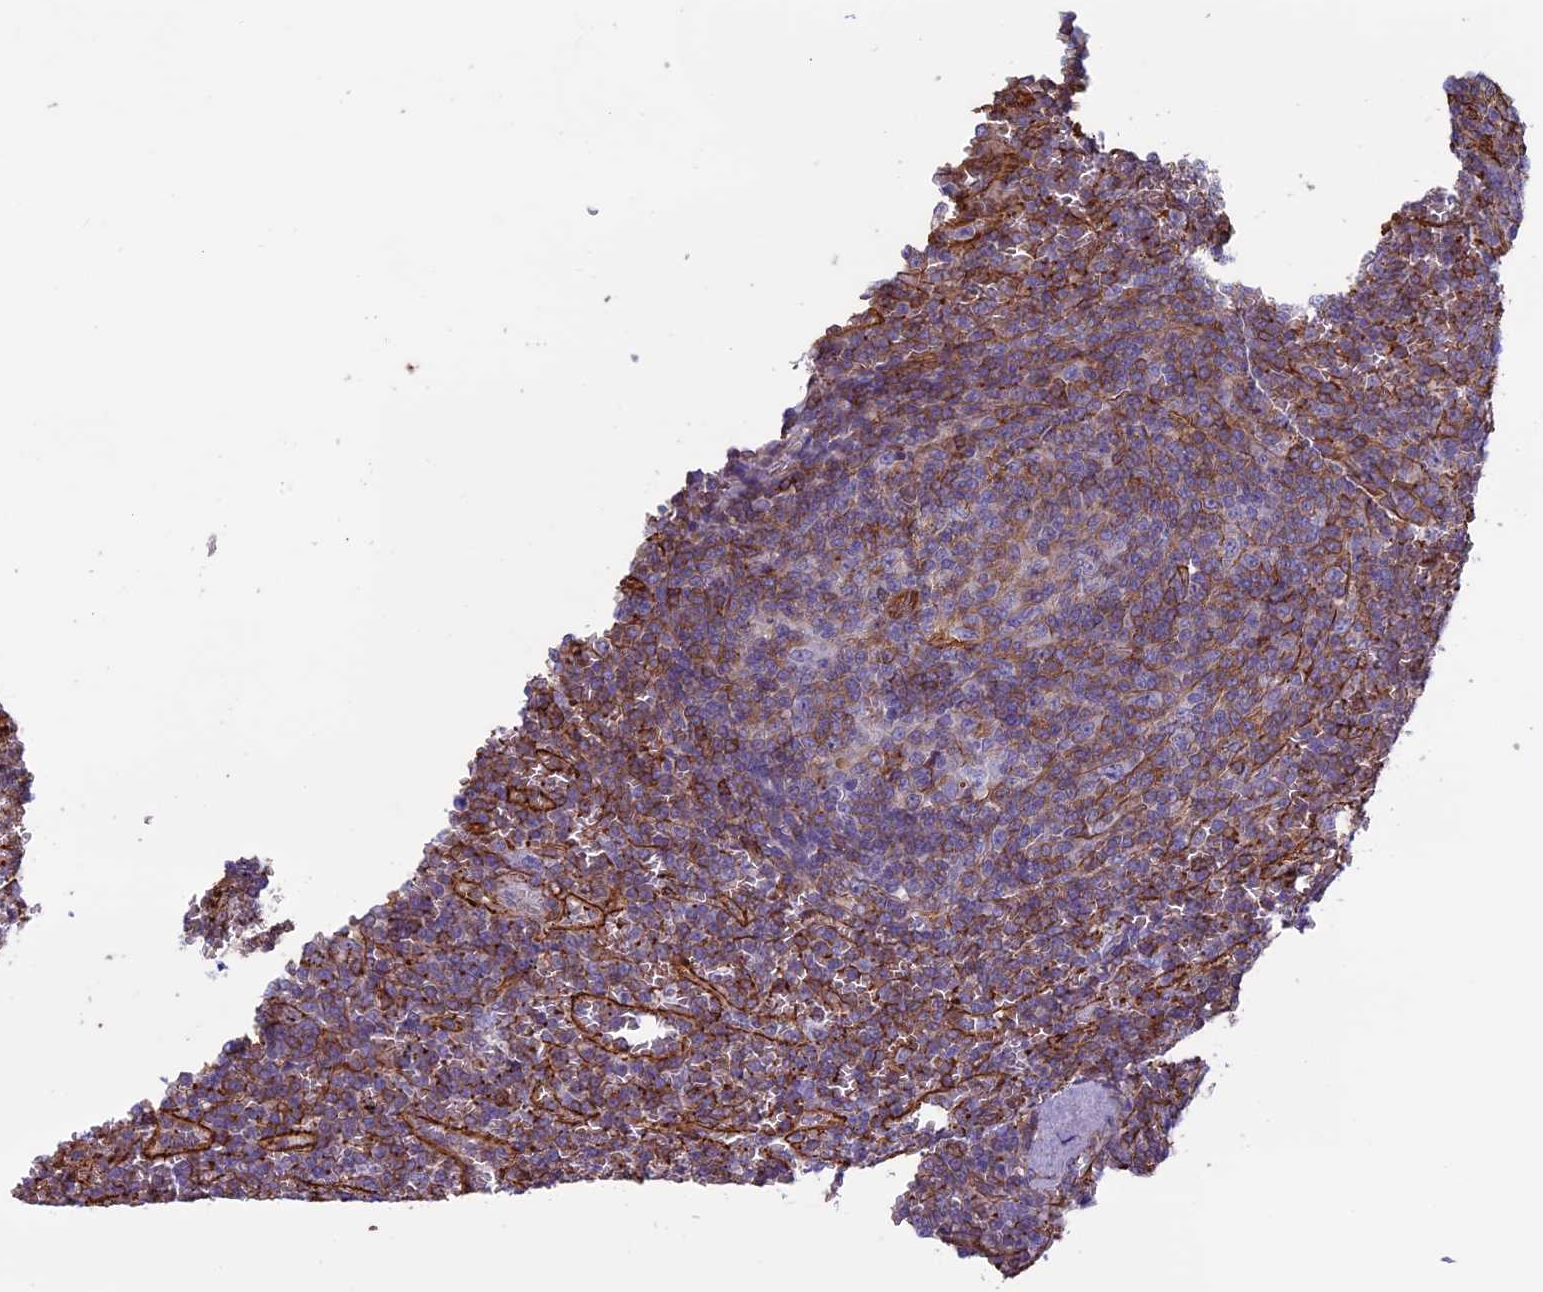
{"staining": {"intensity": "moderate", "quantity": "25%-75%", "location": "cytoplasmic/membranous"}, "tissue": "lymphoma", "cell_type": "Tumor cells", "image_type": "cancer", "snomed": [{"axis": "morphology", "description": "Malignant lymphoma, non-Hodgkin's type, Low grade"}, {"axis": "topography", "description": "Spleen"}], "caption": "There is medium levels of moderate cytoplasmic/membranous staining in tumor cells of lymphoma, as demonstrated by immunohistochemical staining (brown color).", "gene": "ANGPTL2", "patient": {"sex": "female", "age": 19}}